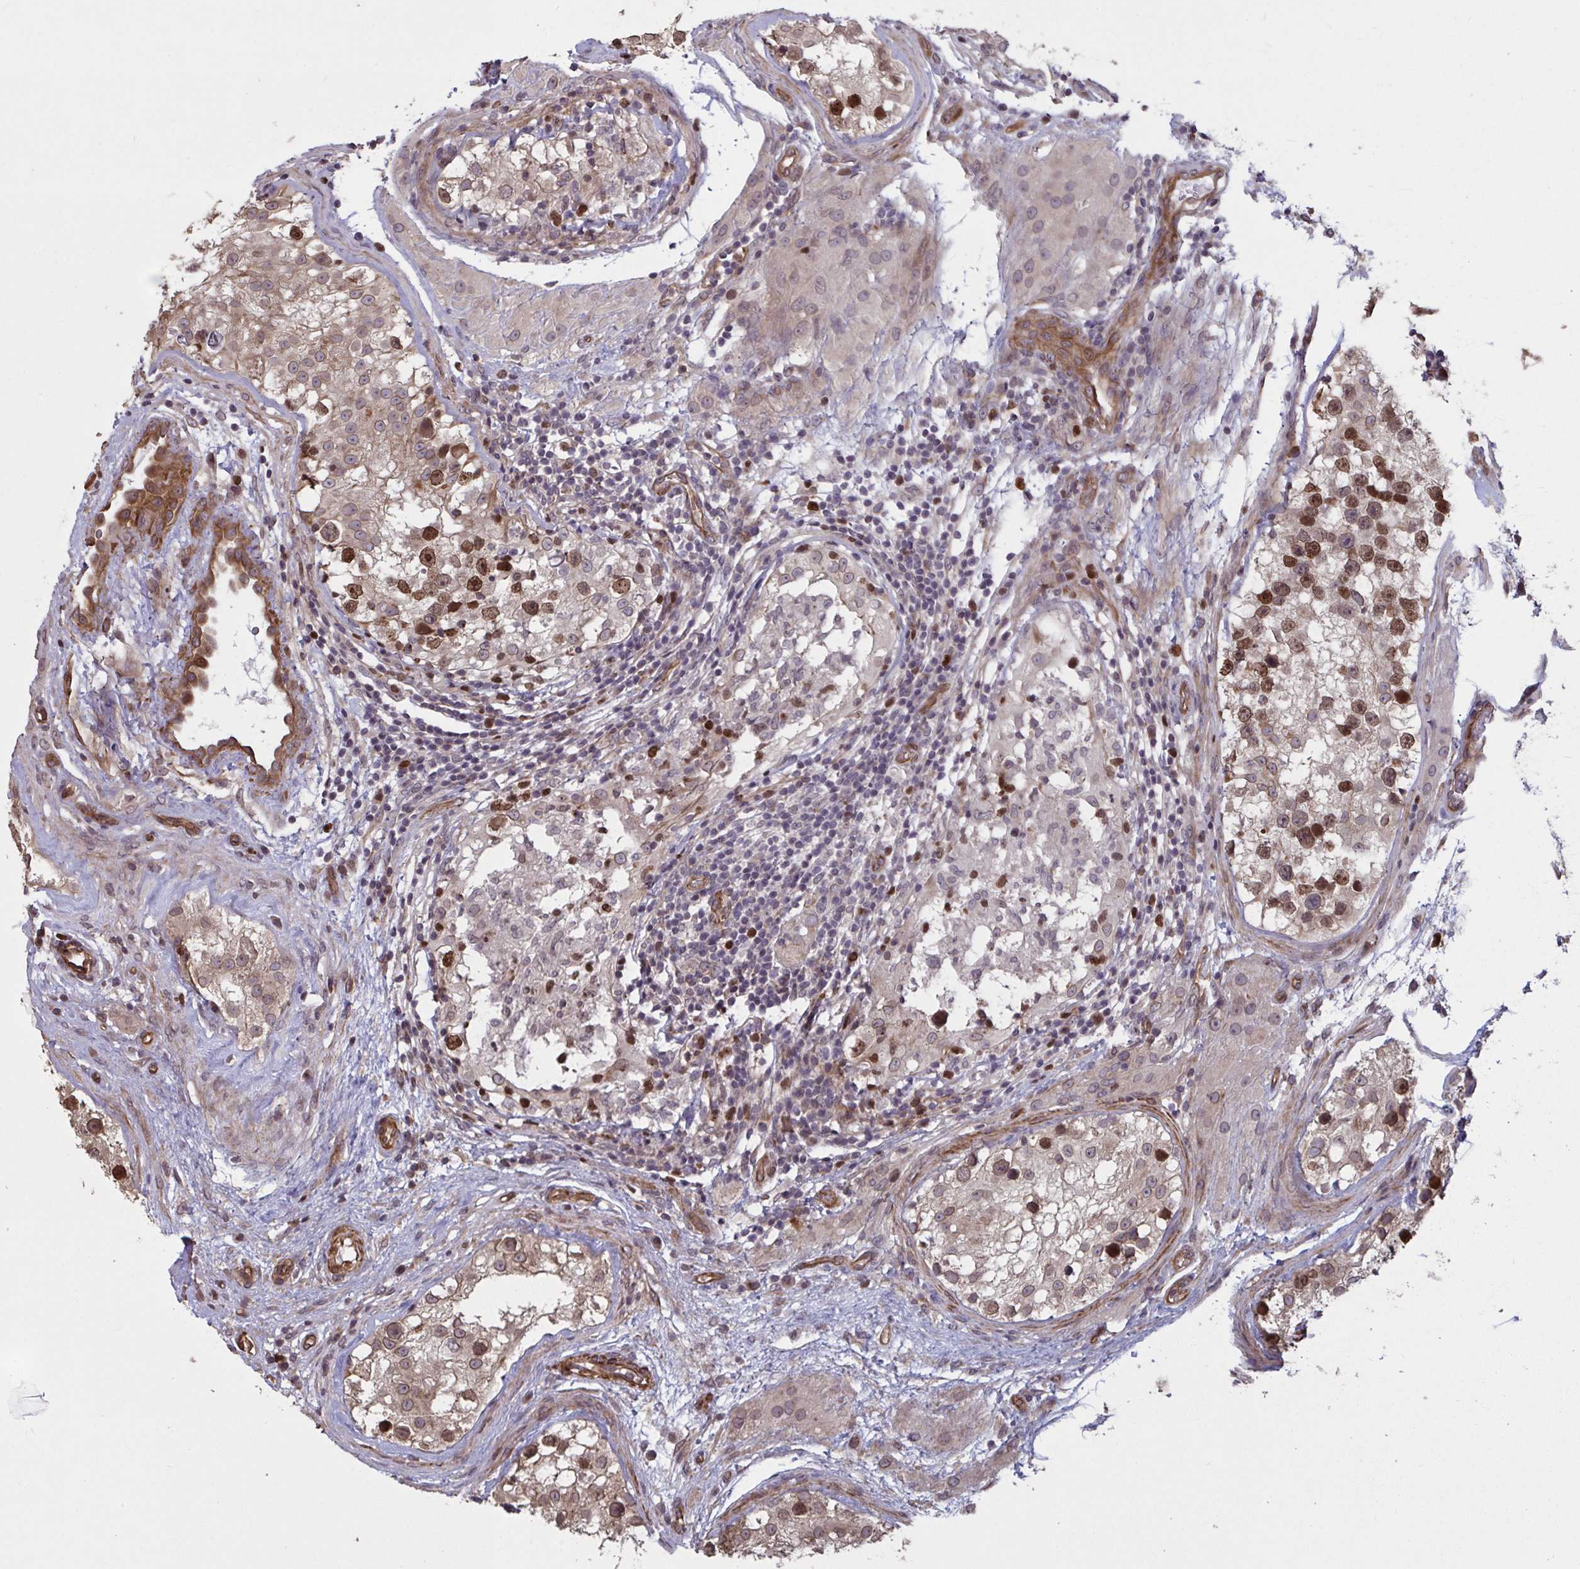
{"staining": {"intensity": "moderate", "quantity": ">75%", "location": "nuclear"}, "tissue": "testis cancer", "cell_type": "Tumor cells", "image_type": "cancer", "snomed": [{"axis": "morphology", "description": "Normal tissue, NOS"}, {"axis": "morphology", "description": "Carcinoma, Embryonal, NOS"}, {"axis": "topography", "description": "Testis"}], "caption": "Embryonal carcinoma (testis) was stained to show a protein in brown. There is medium levels of moderate nuclear positivity in about >75% of tumor cells. (brown staining indicates protein expression, while blue staining denotes nuclei).", "gene": "IPO5", "patient": {"sex": "male", "age": 32}}